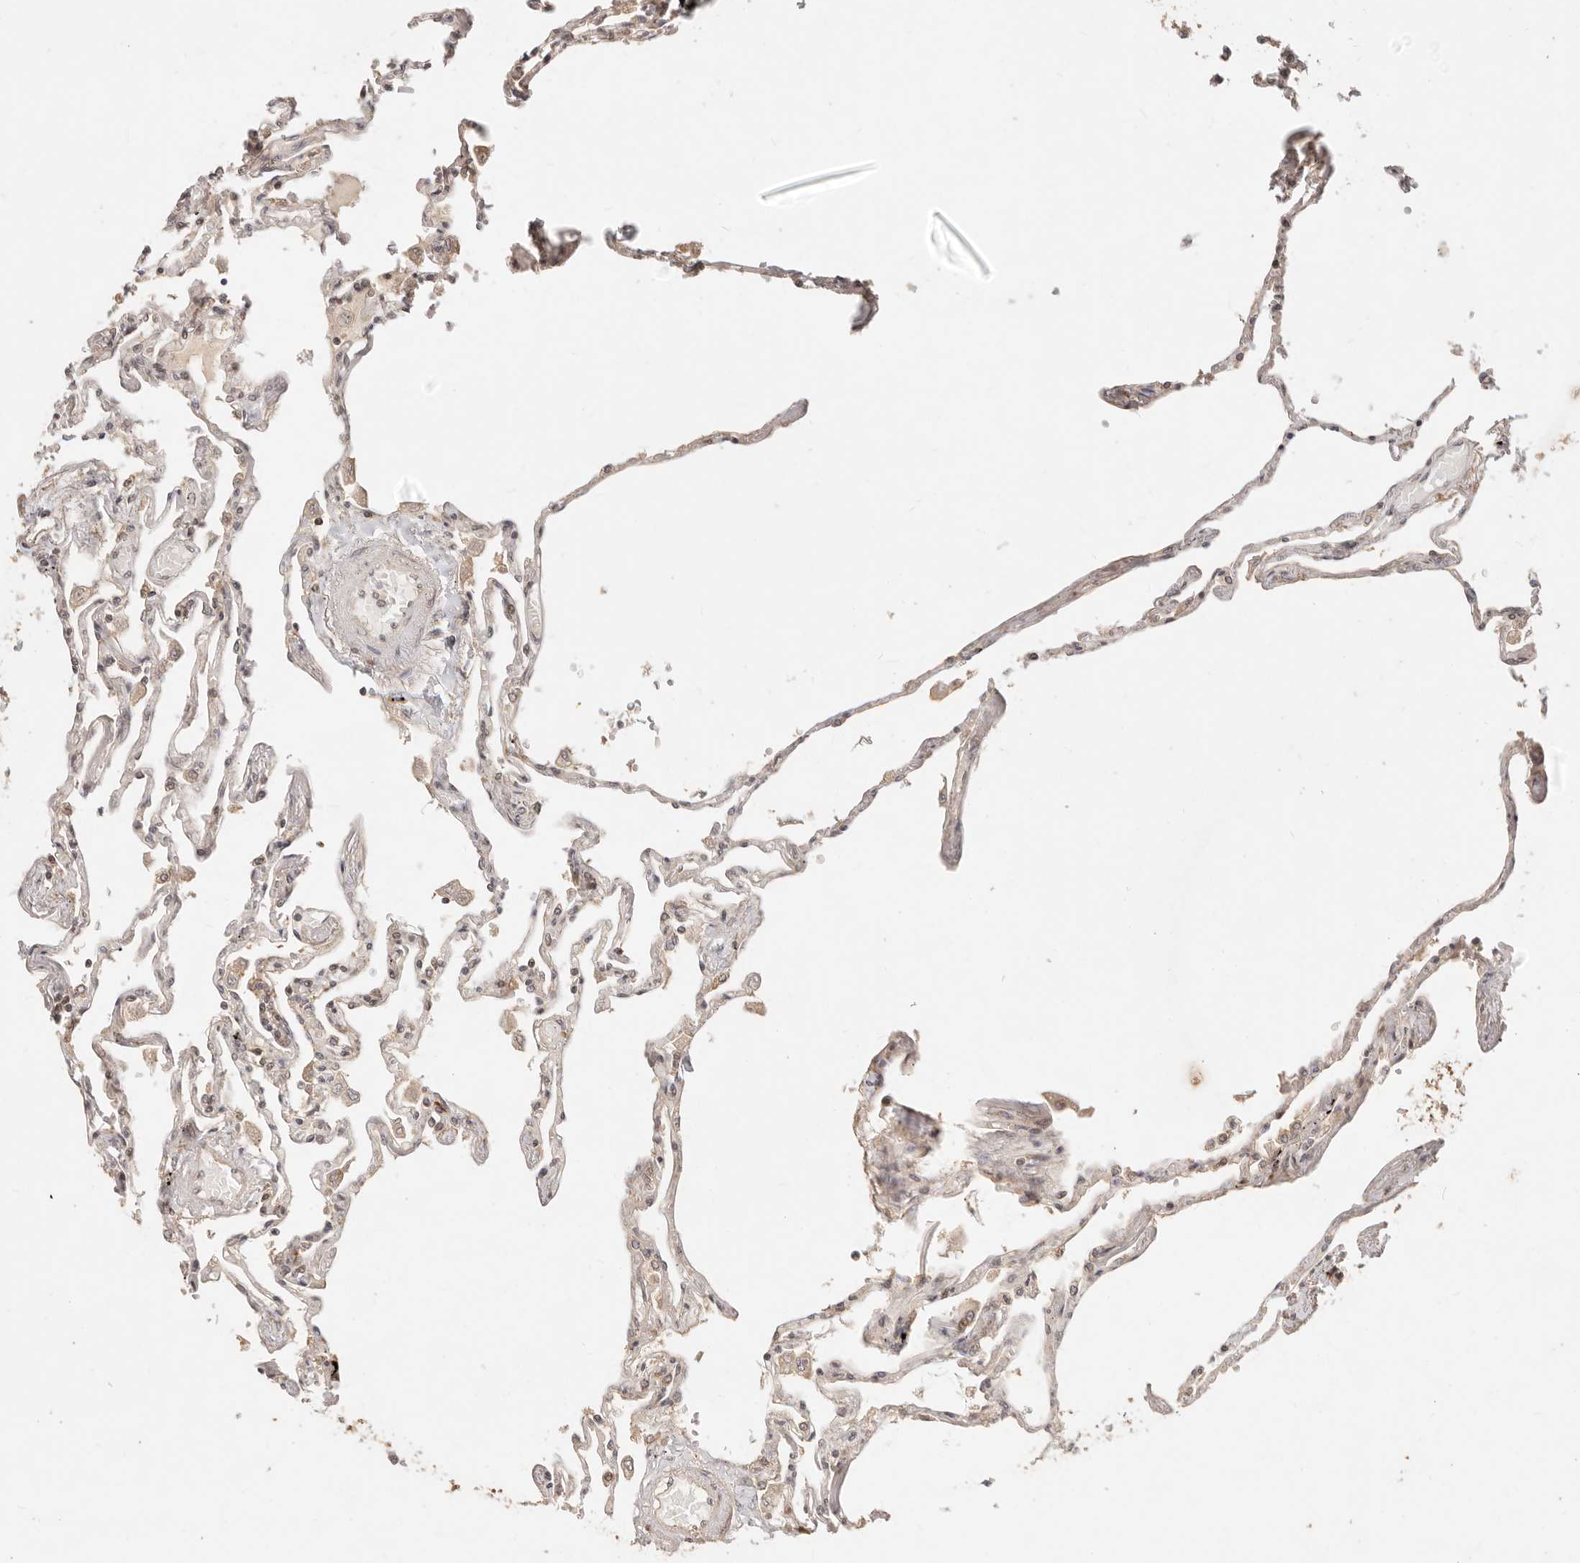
{"staining": {"intensity": "moderate", "quantity": "<25%", "location": "cytoplasmic/membranous"}, "tissue": "lung", "cell_type": "Alveolar cells", "image_type": "normal", "snomed": [{"axis": "morphology", "description": "Normal tissue, NOS"}, {"axis": "topography", "description": "Lung"}], "caption": "Benign lung reveals moderate cytoplasmic/membranous positivity in about <25% of alveolar cells (brown staining indicates protein expression, while blue staining denotes nuclei)..", "gene": "TIMM17A", "patient": {"sex": "female", "age": 67}}